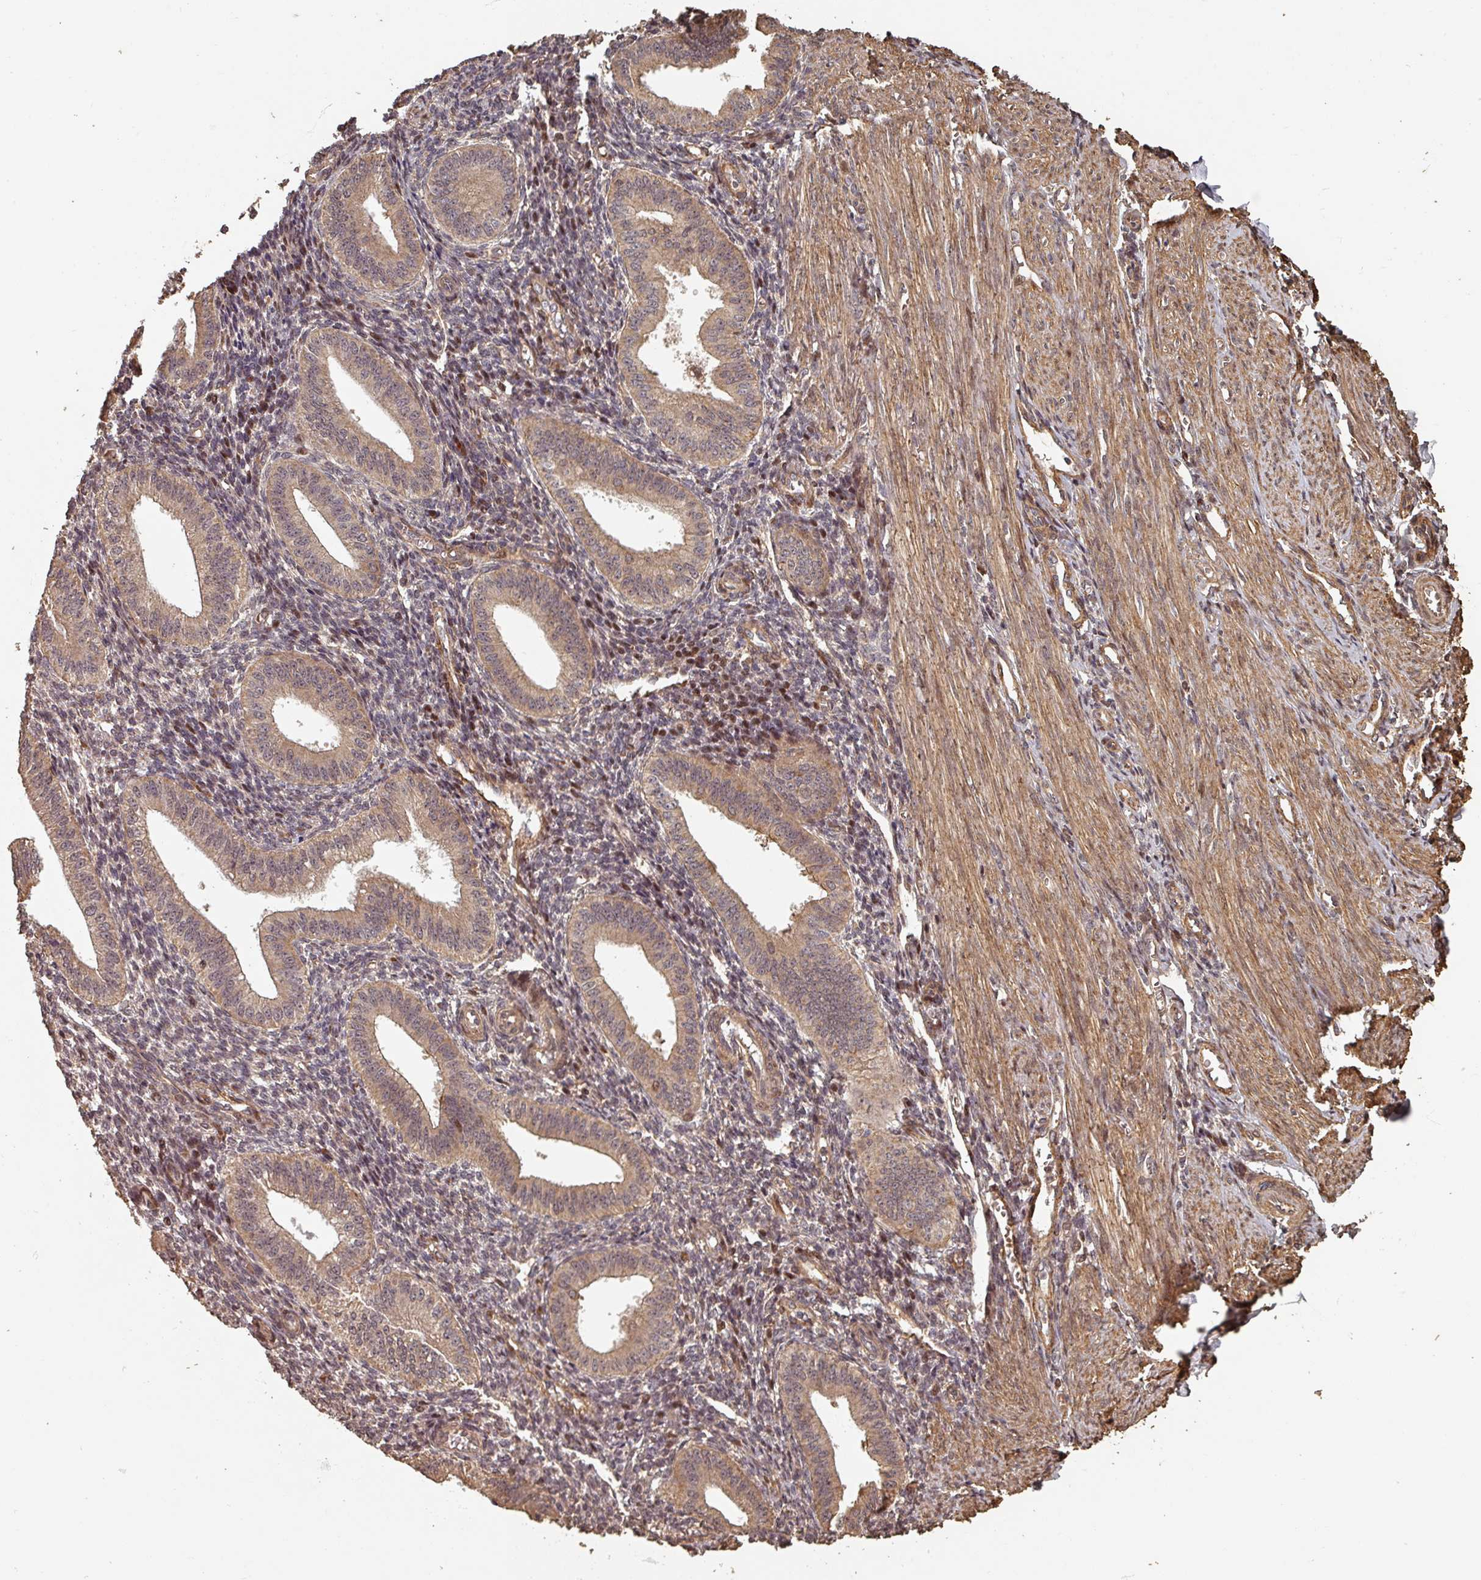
{"staining": {"intensity": "moderate", "quantity": "<25%", "location": "cytoplasmic/membranous,nuclear"}, "tissue": "endometrium", "cell_type": "Cells in endometrial stroma", "image_type": "normal", "snomed": [{"axis": "morphology", "description": "Normal tissue, NOS"}, {"axis": "topography", "description": "Endometrium"}], "caption": "This image reveals immunohistochemistry staining of benign human endometrium, with low moderate cytoplasmic/membranous,nuclear expression in approximately <25% of cells in endometrial stroma.", "gene": "EID1", "patient": {"sex": "female", "age": 34}}